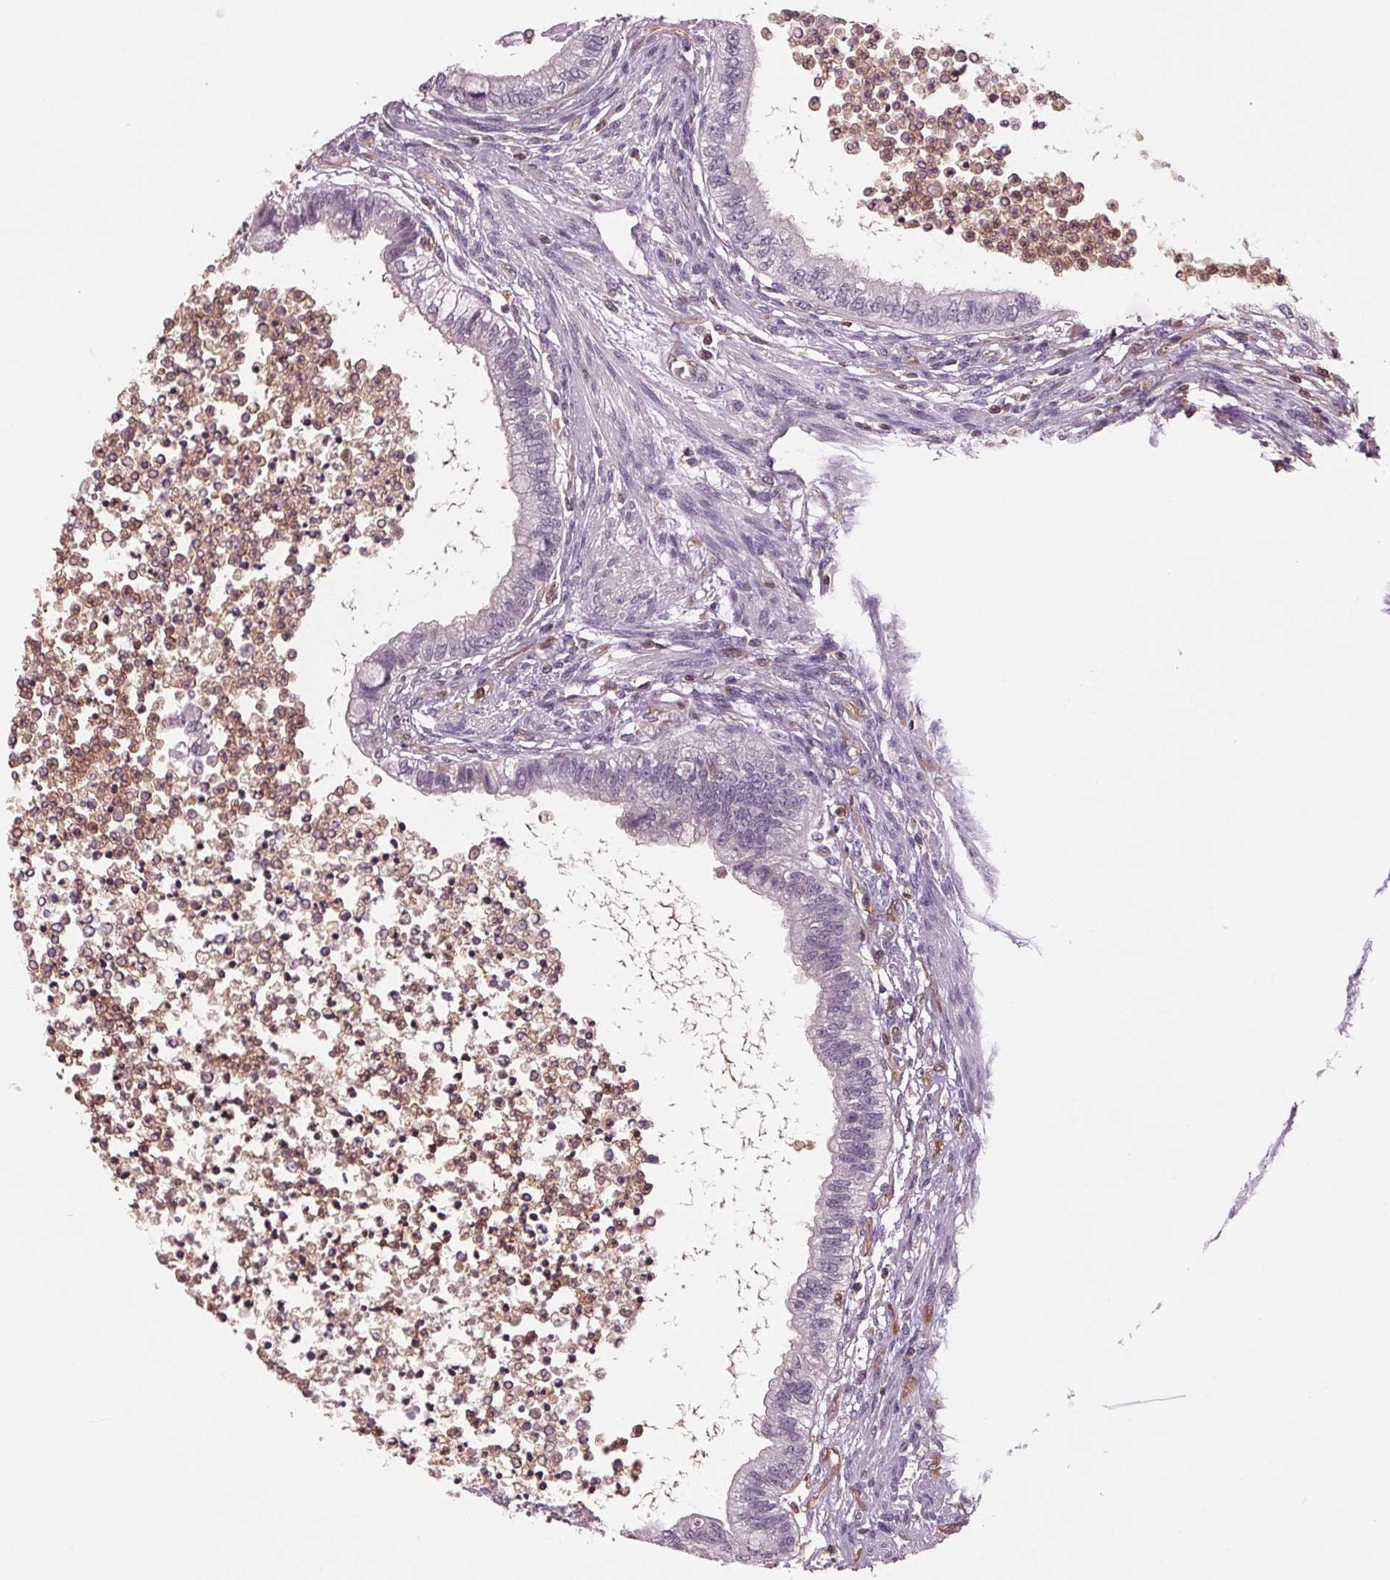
{"staining": {"intensity": "negative", "quantity": "none", "location": "none"}, "tissue": "testis cancer", "cell_type": "Tumor cells", "image_type": "cancer", "snomed": [{"axis": "morphology", "description": "Carcinoma, Embryonal, NOS"}, {"axis": "topography", "description": "Testis"}], "caption": "High power microscopy histopathology image of an IHC image of embryonal carcinoma (testis), revealing no significant positivity in tumor cells.", "gene": "ARHGAP25", "patient": {"sex": "male", "age": 26}}